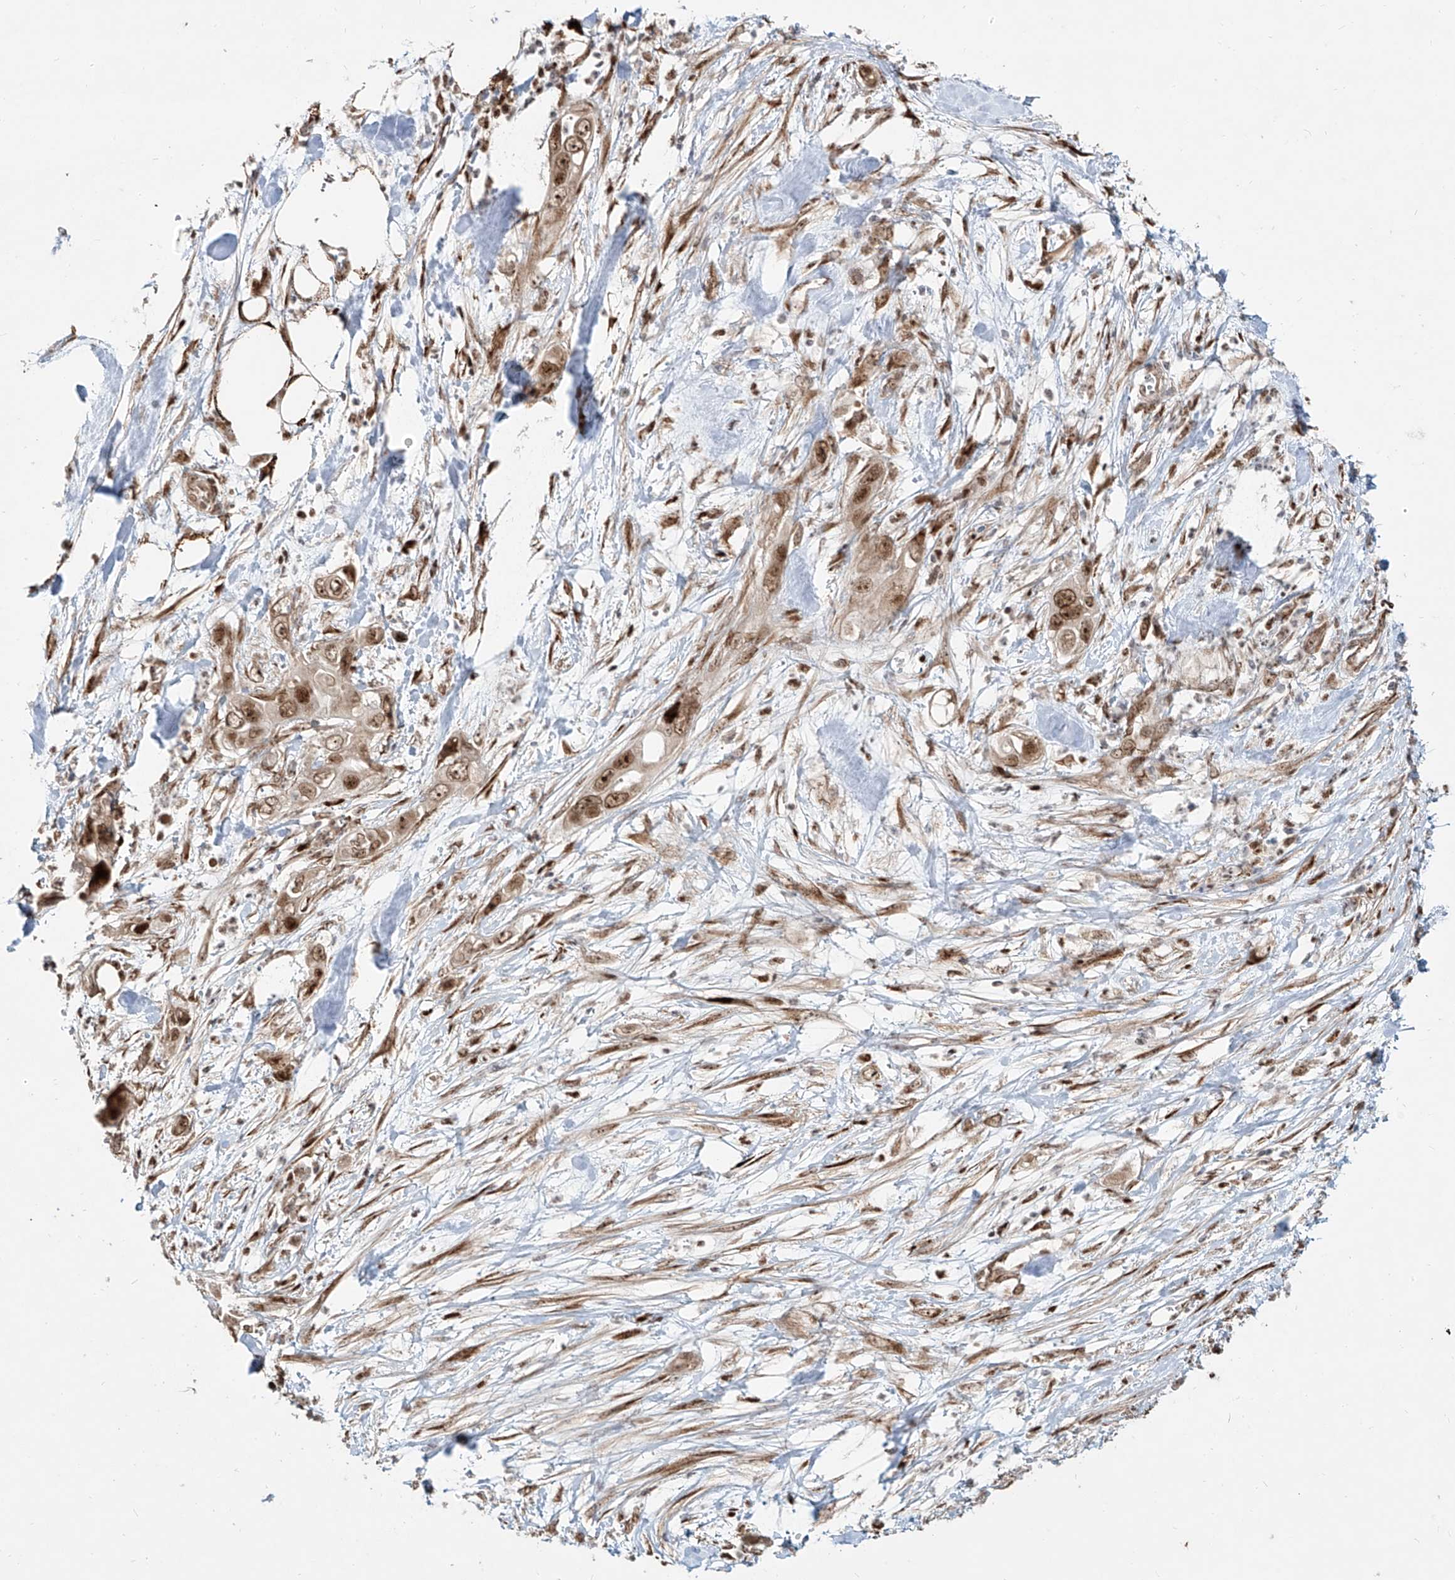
{"staining": {"intensity": "moderate", "quantity": ">75%", "location": "nuclear"}, "tissue": "pancreatic cancer", "cell_type": "Tumor cells", "image_type": "cancer", "snomed": [{"axis": "morphology", "description": "Adenocarcinoma, NOS"}, {"axis": "topography", "description": "Pancreas"}], "caption": "Moderate nuclear staining for a protein is appreciated in approximately >75% of tumor cells of adenocarcinoma (pancreatic) using immunohistochemistry (IHC).", "gene": "ZNF710", "patient": {"sex": "female", "age": 78}}